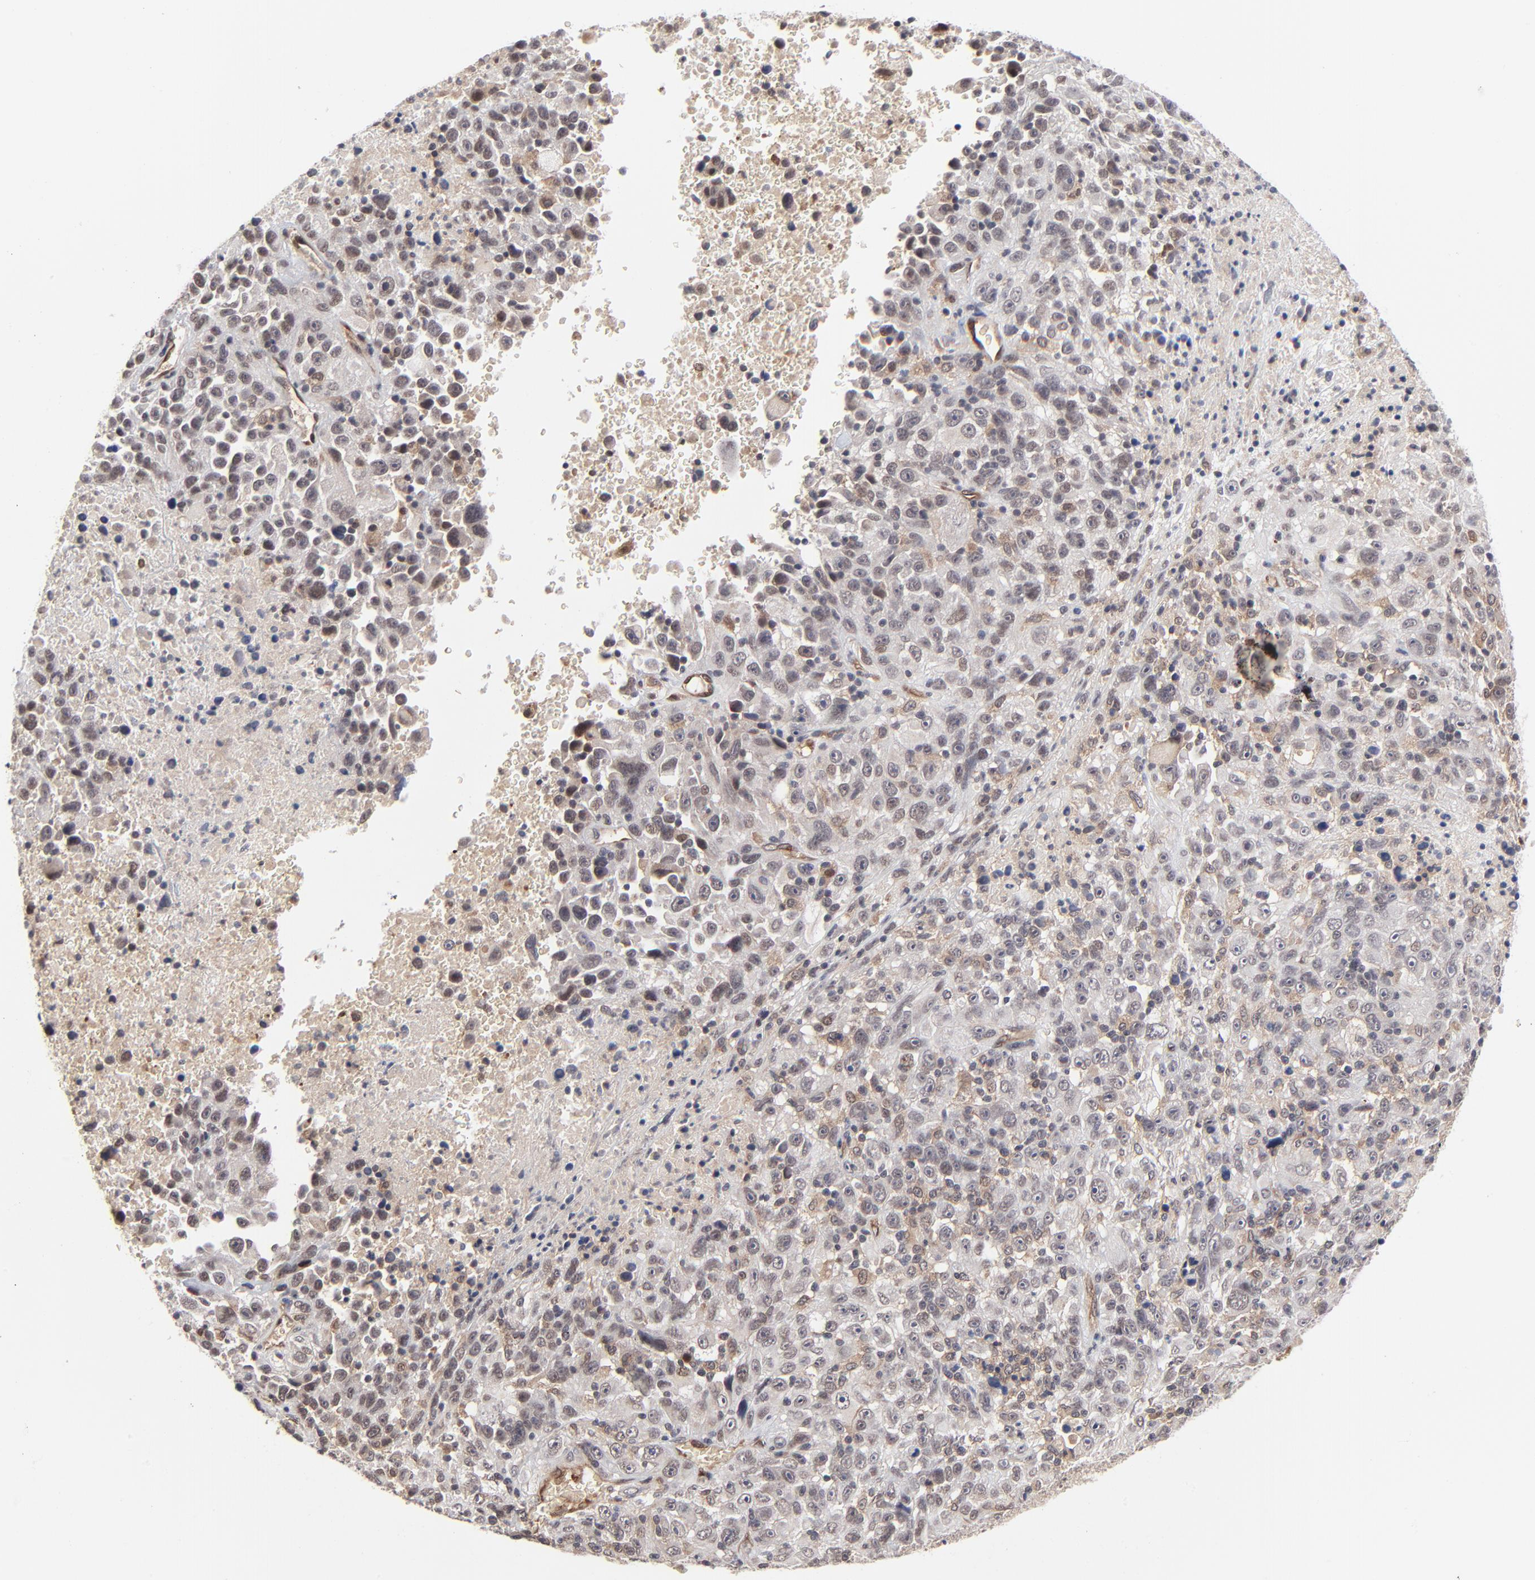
{"staining": {"intensity": "weak", "quantity": "25%-75%", "location": "cytoplasmic/membranous,nuclear"}, "tissue": "melanoma", "cell_type": "Tumor cells", "image_type": "cancer", "snomed": [{"axis": "morphology", "description": "Malignant melanoma, Metastatic site"}, {"axis": "topography", "description": "Cerebral cortex"}], "caption": "Malignant melanoma (metastatic site) was stained to show a protein in brown. There is low levels of weak cytoplasmic/membranous and nuclear expression in about 25%-75% of tumor cells.", "gene": "CASP10", "patient": {"sex": "female", "age": 52}}